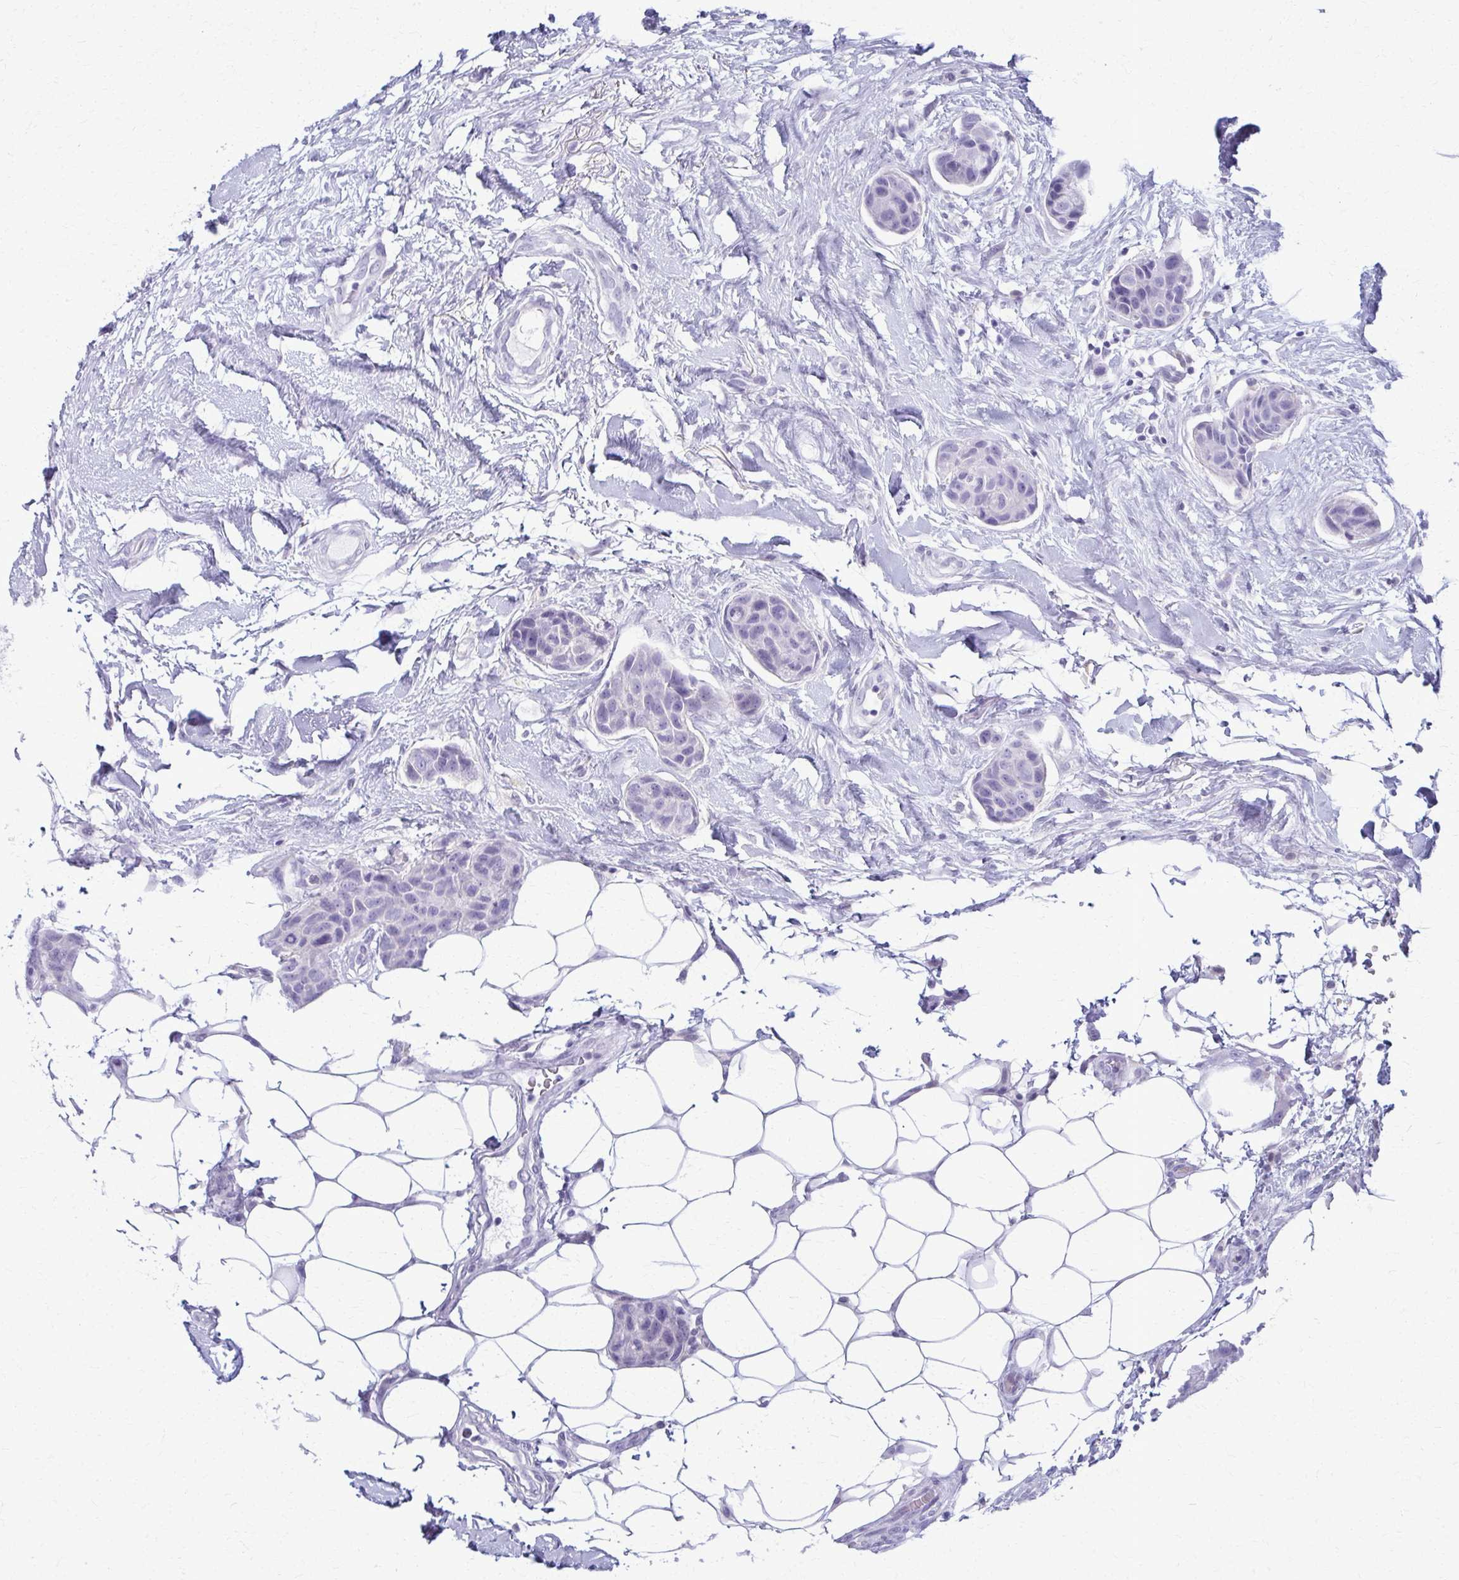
{"staining": {"intensity": "negative", "quantity": "none", "location": "none"}, "tissue": "breast cancer", "cell_type": "Tumor cells", "image_type": "cancer", "snomed": [{"axis": "morphology", "description": "Duct carcinoma"}, {"axis": "topography", "description": "Breast"}, {"axis": "topography", "description": "Lymph node"}], "caption": "Breast infiltrating ductal carcinoma was stained to show a protein in brown. There is no significant staining in tumor cells.", "gene": "ACSM2B", "patient": {"sex": "female", "age": 80}}